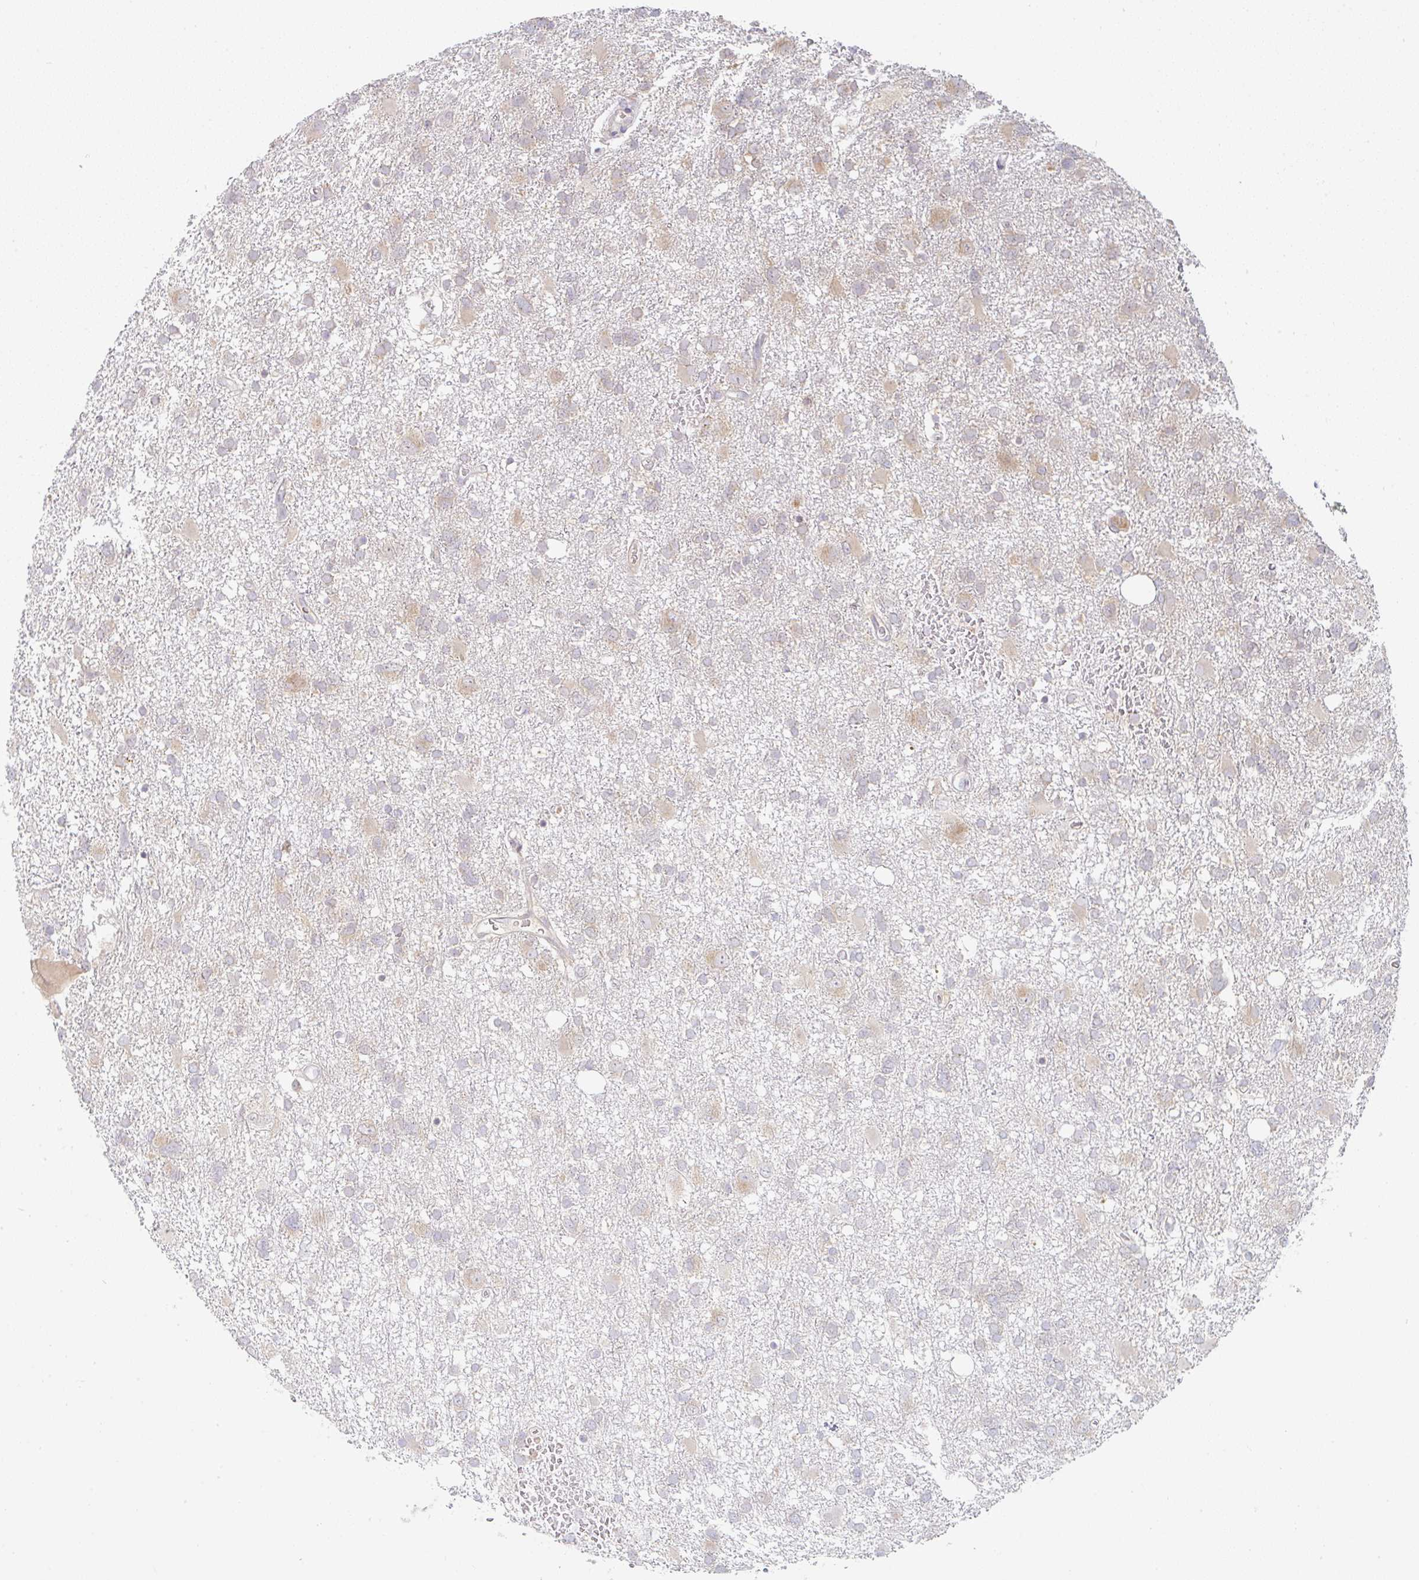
{"staining": {"intensity": "moderate", "quantity": "<25%", "location": "cytoplasmic/membranous"}, "tissue": "glioma", "cell_type": "Tumor cells", "image_type": "cancer", "snomed": [{"axis": "morphology", "description": "Glioma, malignant, High grade"}, {"axis": "topography", "description": "Brain"}], "caption": "Malignant high-grade glioma stained for a protein (brown) reveals moderate cytoplasmic/membranous positive expression in approximately <25% of tumor cells.", "gene": "DERL2", "patient": {"sex": "male", "age": 61}}